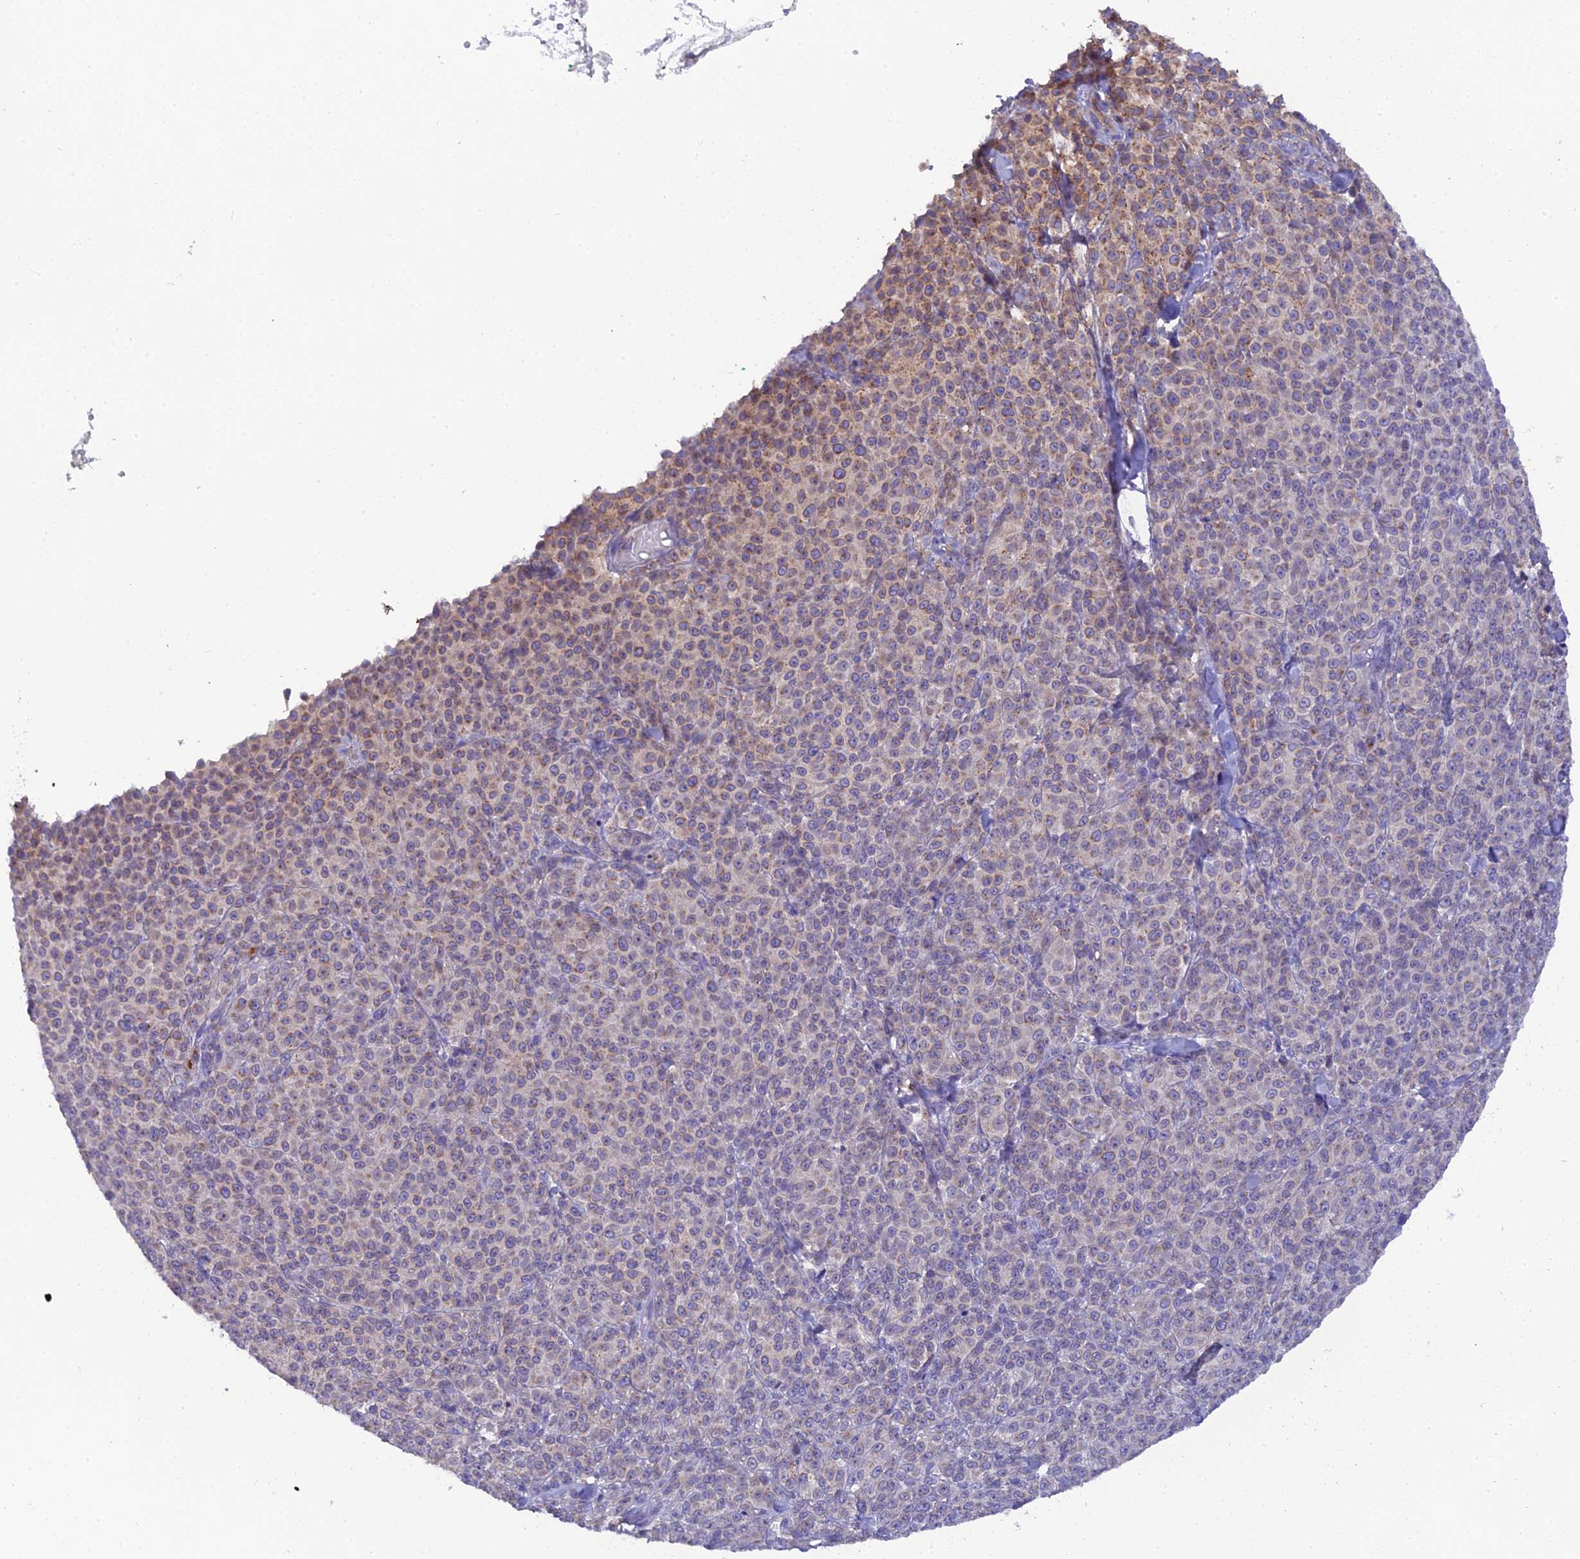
{"staining": {"intensity": "weak", "quantity": "25%-75%", "location": "cytoplasmic/membranous"}, "tissue": "melanoma", "cell_type": "Tumor cells", "image_type": "cancer", "snomed": [{"axis": "morphology", "description": "Normal tissue, NOS"}, {"axis": "morphology", "description": "Malignant melanoma, NOS"}, {"axis": "topography", "description": "Skin"}], "caption": "A micrograph showing weak cytoplasmic/membranous expression in approximately 25%-75% of tumor cells in malignant melanoma, as visualized by brown immunohistochemical staining.", "gene": "GOLPH3", "patient": {"sex": "female", "age": 34}}